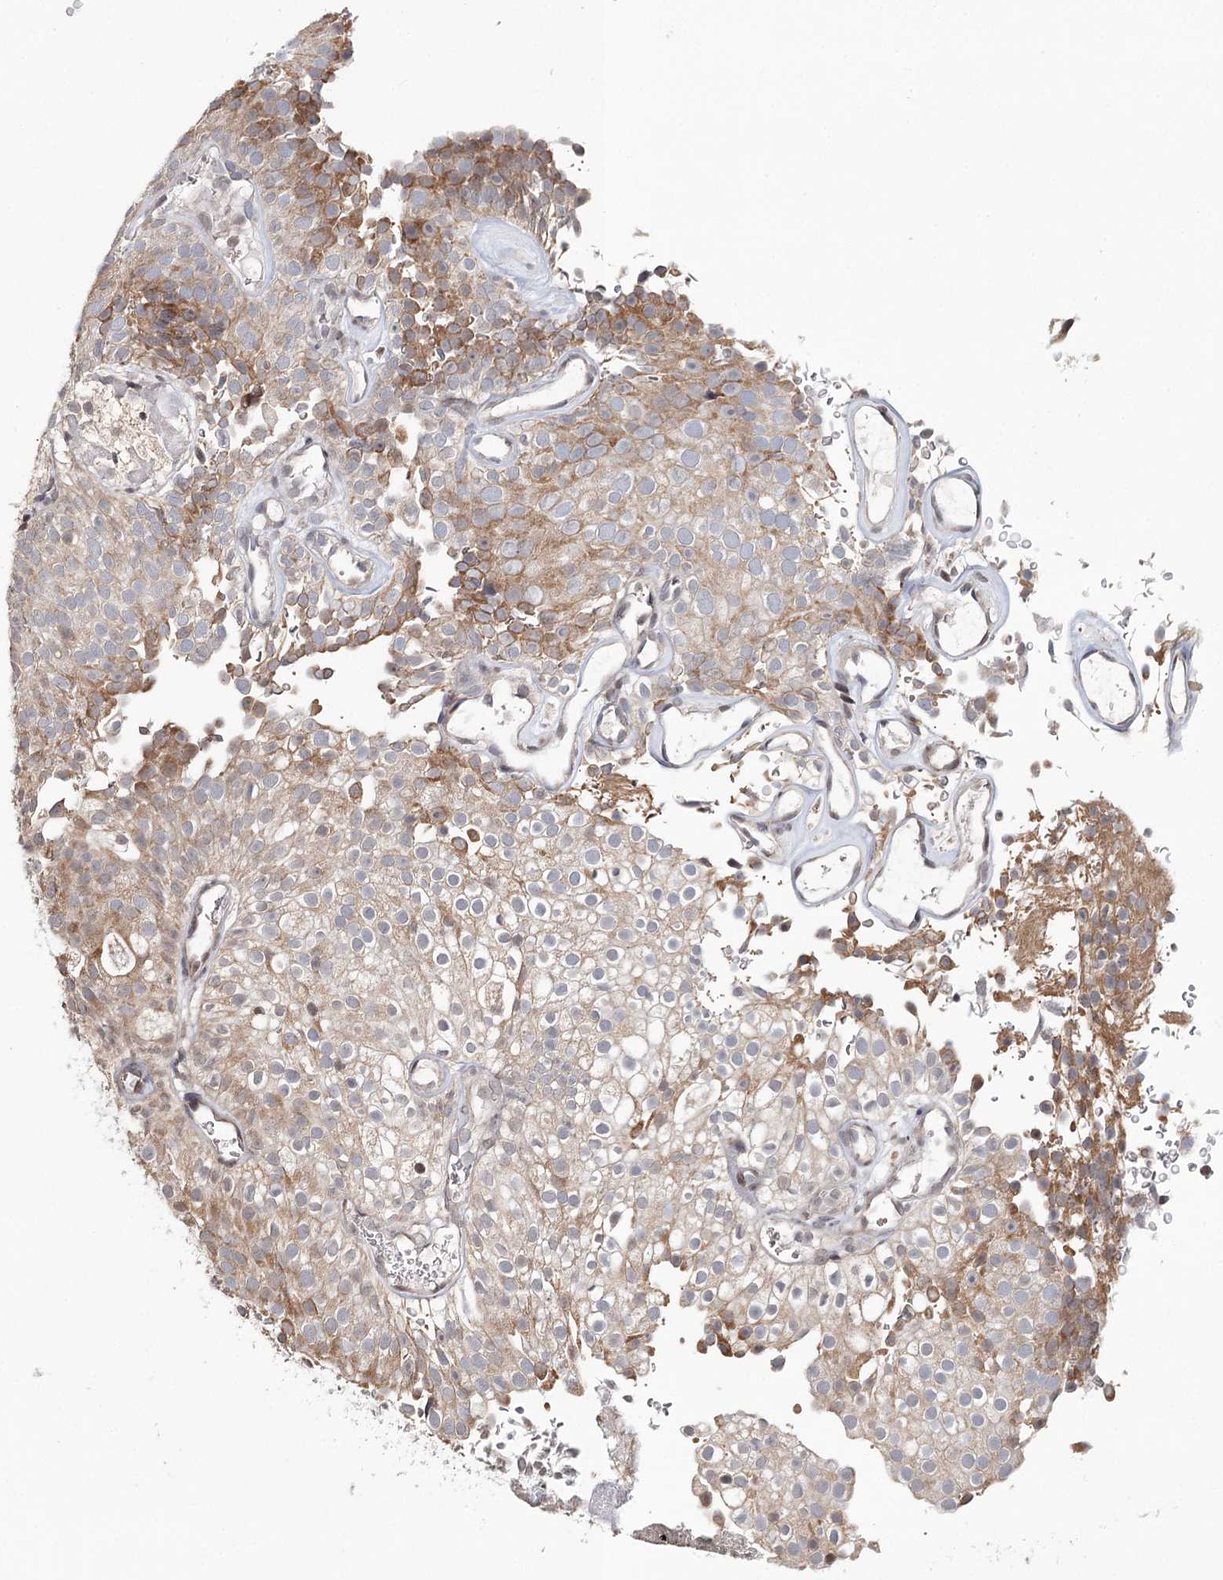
{"staining": {"intensity": "moderate", "quantity": "25%-75%", "location": "cytoplasmic/membranous"}, "tissue": "urothelial cancer", "cell_type": "Tumor cells", "image_type": "cancer", "snomed": [{"axis": "morphology", "description": "Urothelial carcinoma, Low grade"}, {"axis": "topography", "description": "Urinary bladder"}], "caption": "Immunohistochemistry (IHC) (DAB (3,3'-diaminobenzidine)) staining of human urothelial cancer displays moderate cytoplasmic/membranous protein positivity in about 25%-75% of tumor cells.", "gene": "ICOS", "patient": {"sex": "male", "age": 78}}